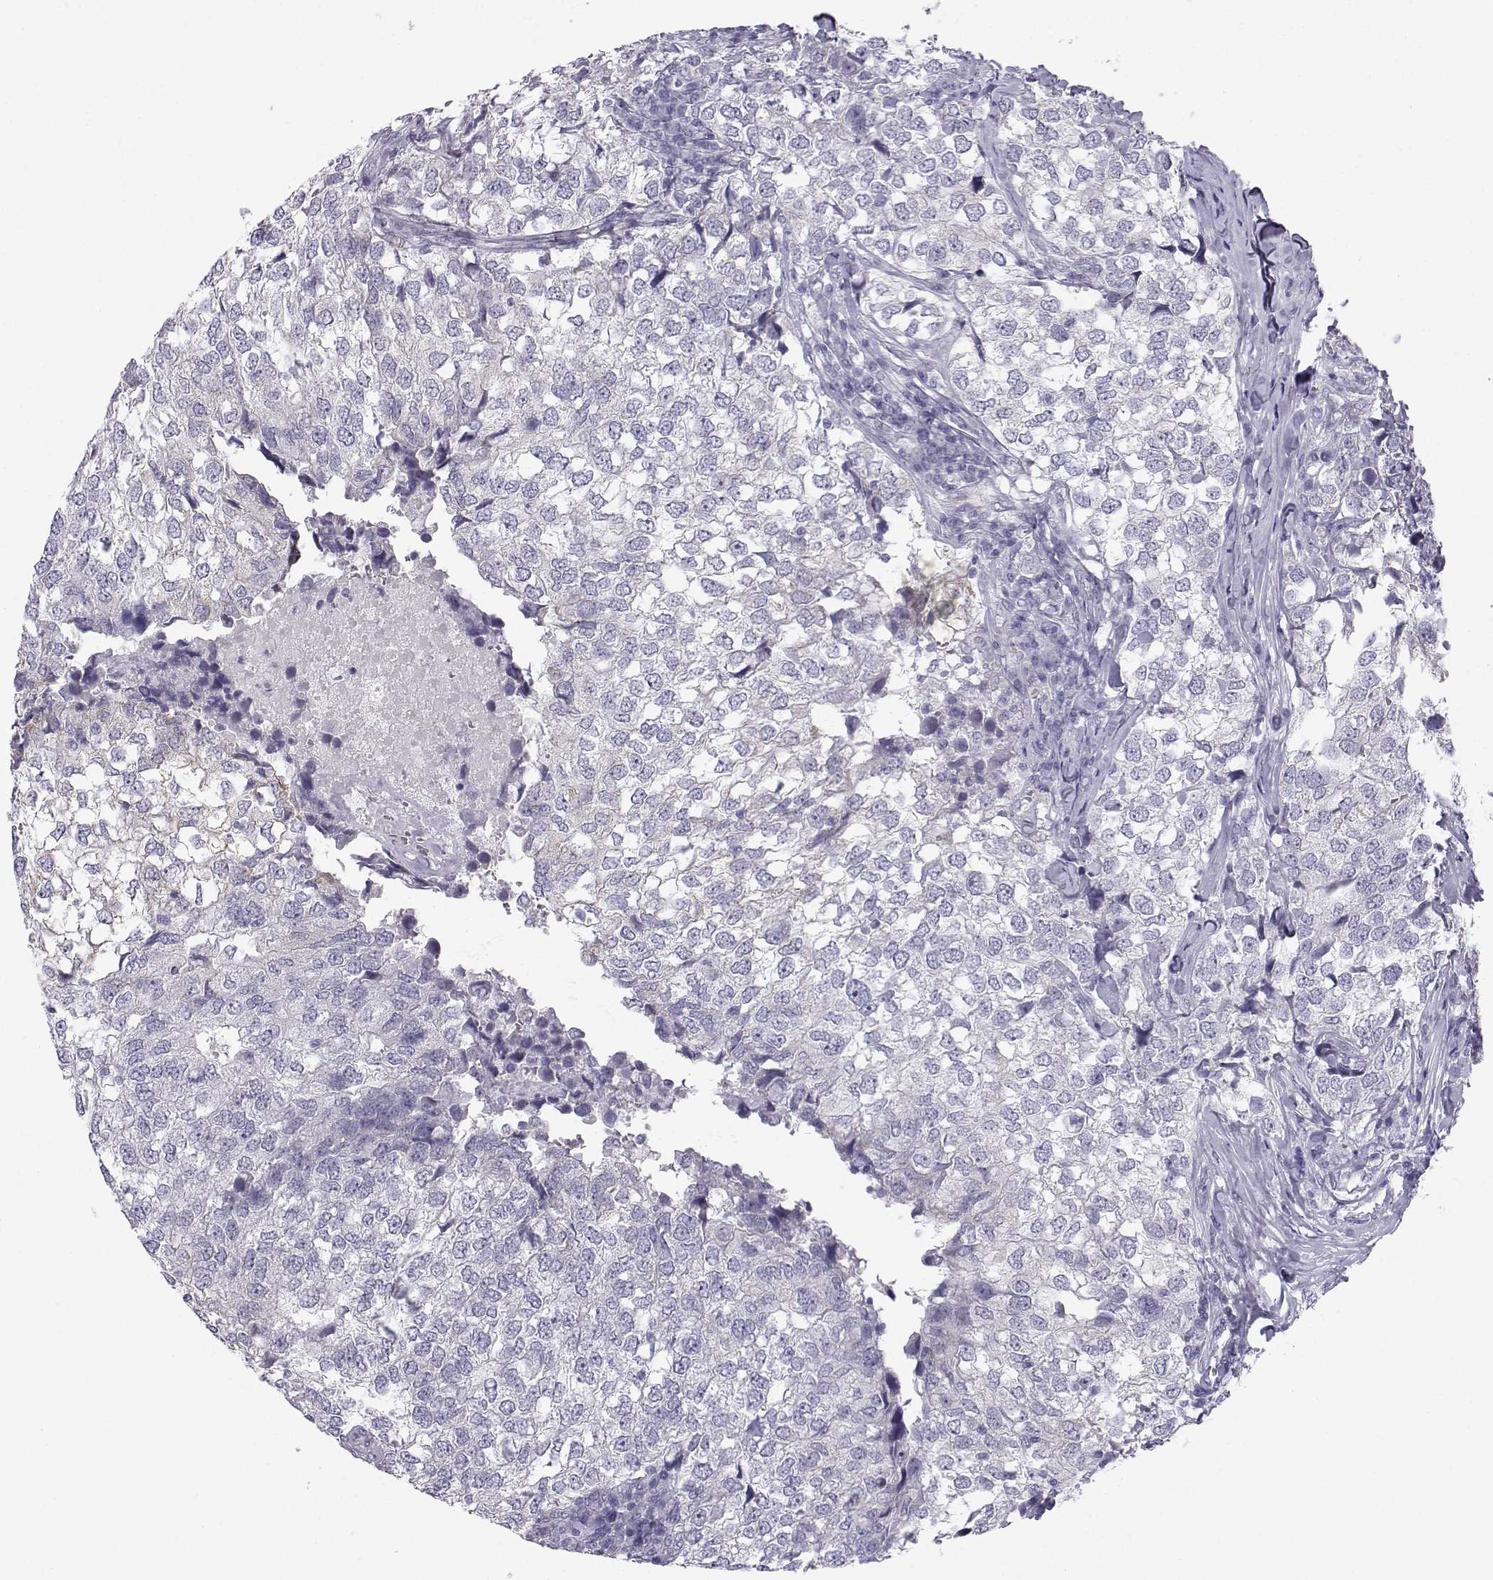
{"staining": {"intensity": "negative", "quantity": "none", "location": "none"}, "tissue": "breast cancer", "cell_type": "Tumor cells", "image_type": "cancer", "snomed": [{"axis": "morphology", "description": "Duct carcinoma"}, {"axis": "topography", "description": "Breast"}], "caption": "Breast cancer (invasive ductal carcinoma) was stained to show a protein in brown. There is no significant expression in tumor cells.", "gene": "KCNMB4", "patient": {"sex": "female", "age": 30}}